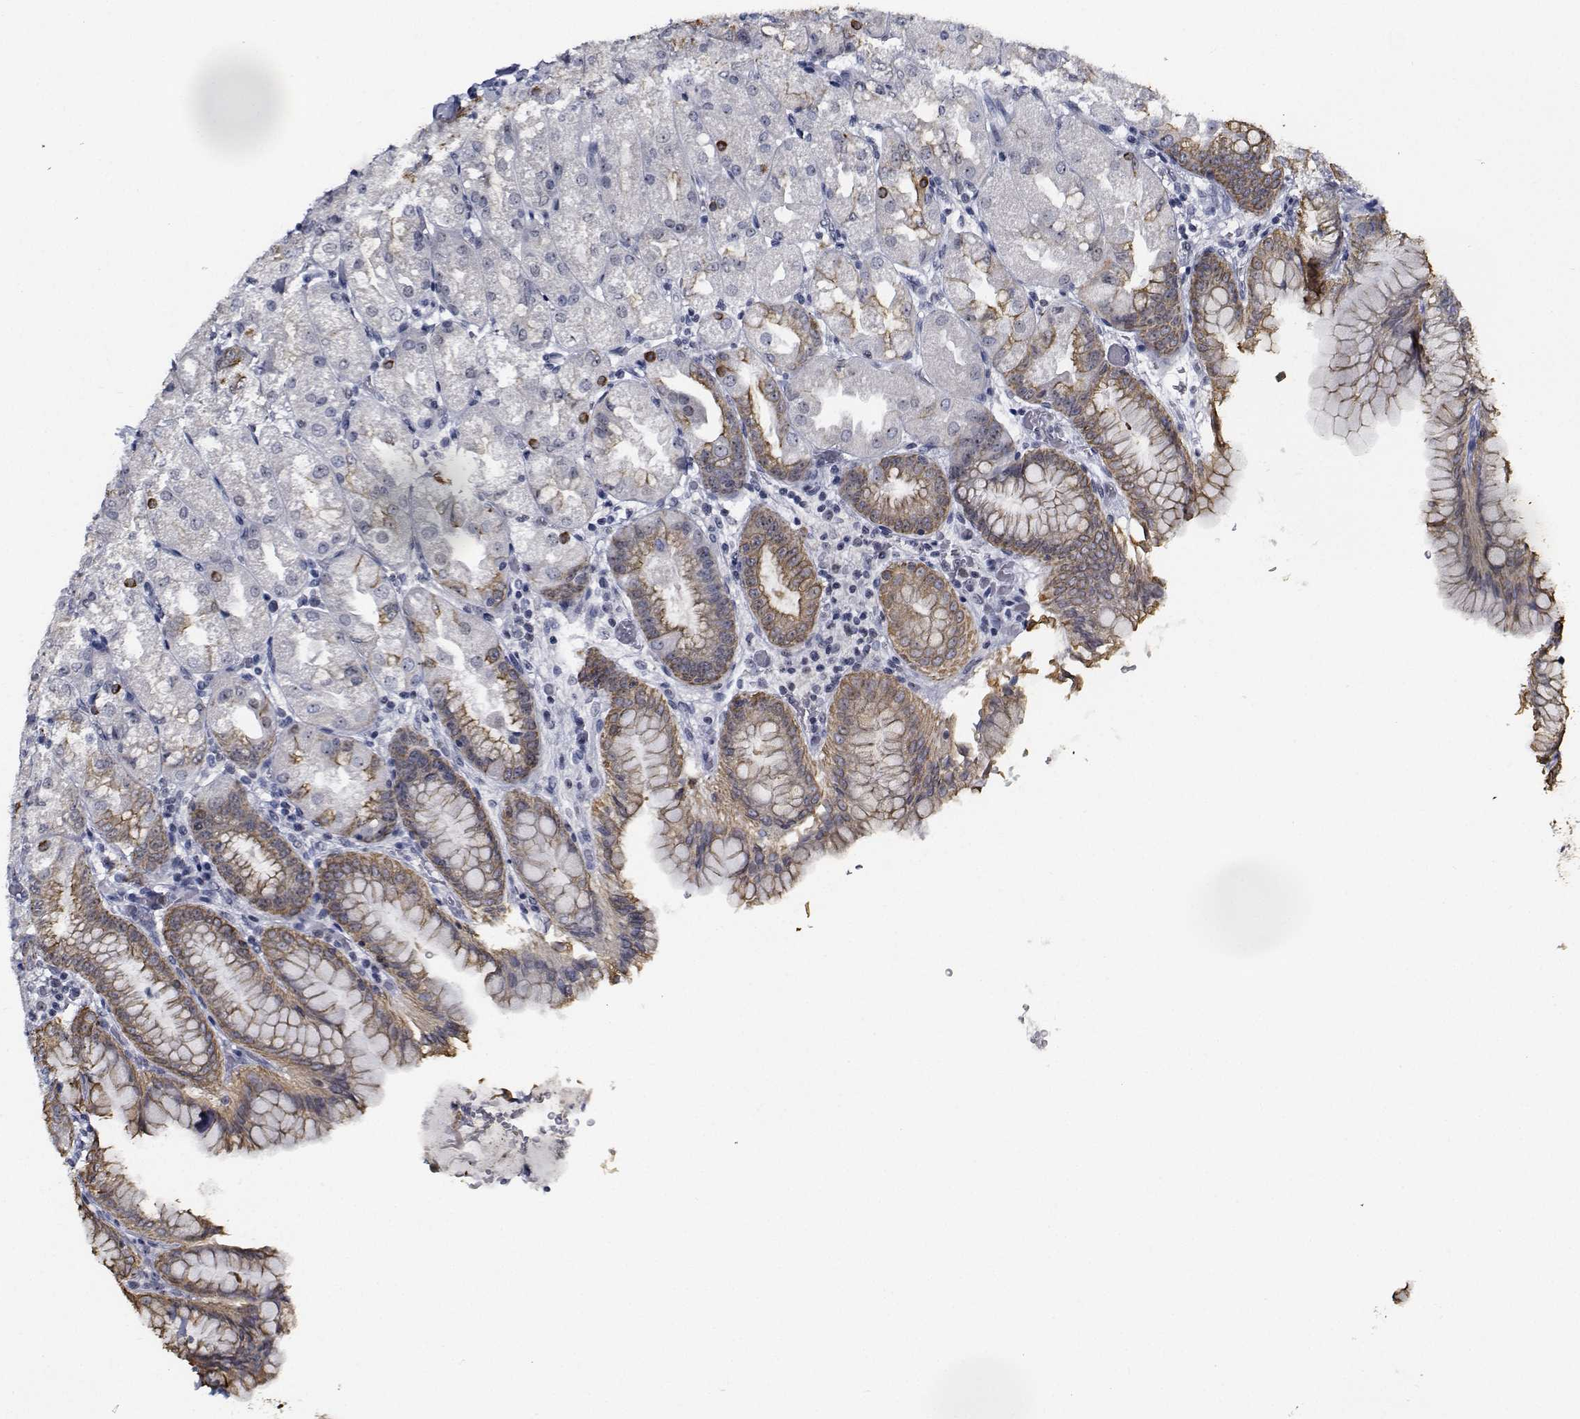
{"staining": {"intensity": "moderate", "quantity": "<25%", "location": "cytoplasmic/membranous,nuclear"}, "tissue": "stomach", "cell_type": "Glandular cells", "image_type": "normal", "snomed": [{"axis": "morphology", "description": "Normal tissue, NOS"}, {"axis": "topography", "description": "Stomach, upper"}, {"axis": "topography", "description": "Stomach"}, {"axis": "topography", "description": "Stomach, lower"}], "caption": "Immunohistochemistry of unremarkable human stomach exhibits low levels of moderate cytoplasmic/membranous,nuclear positivity in about <25% of glandular cells.", "gene": "NVL", "patient": {"sex": "male", "age": 62}}